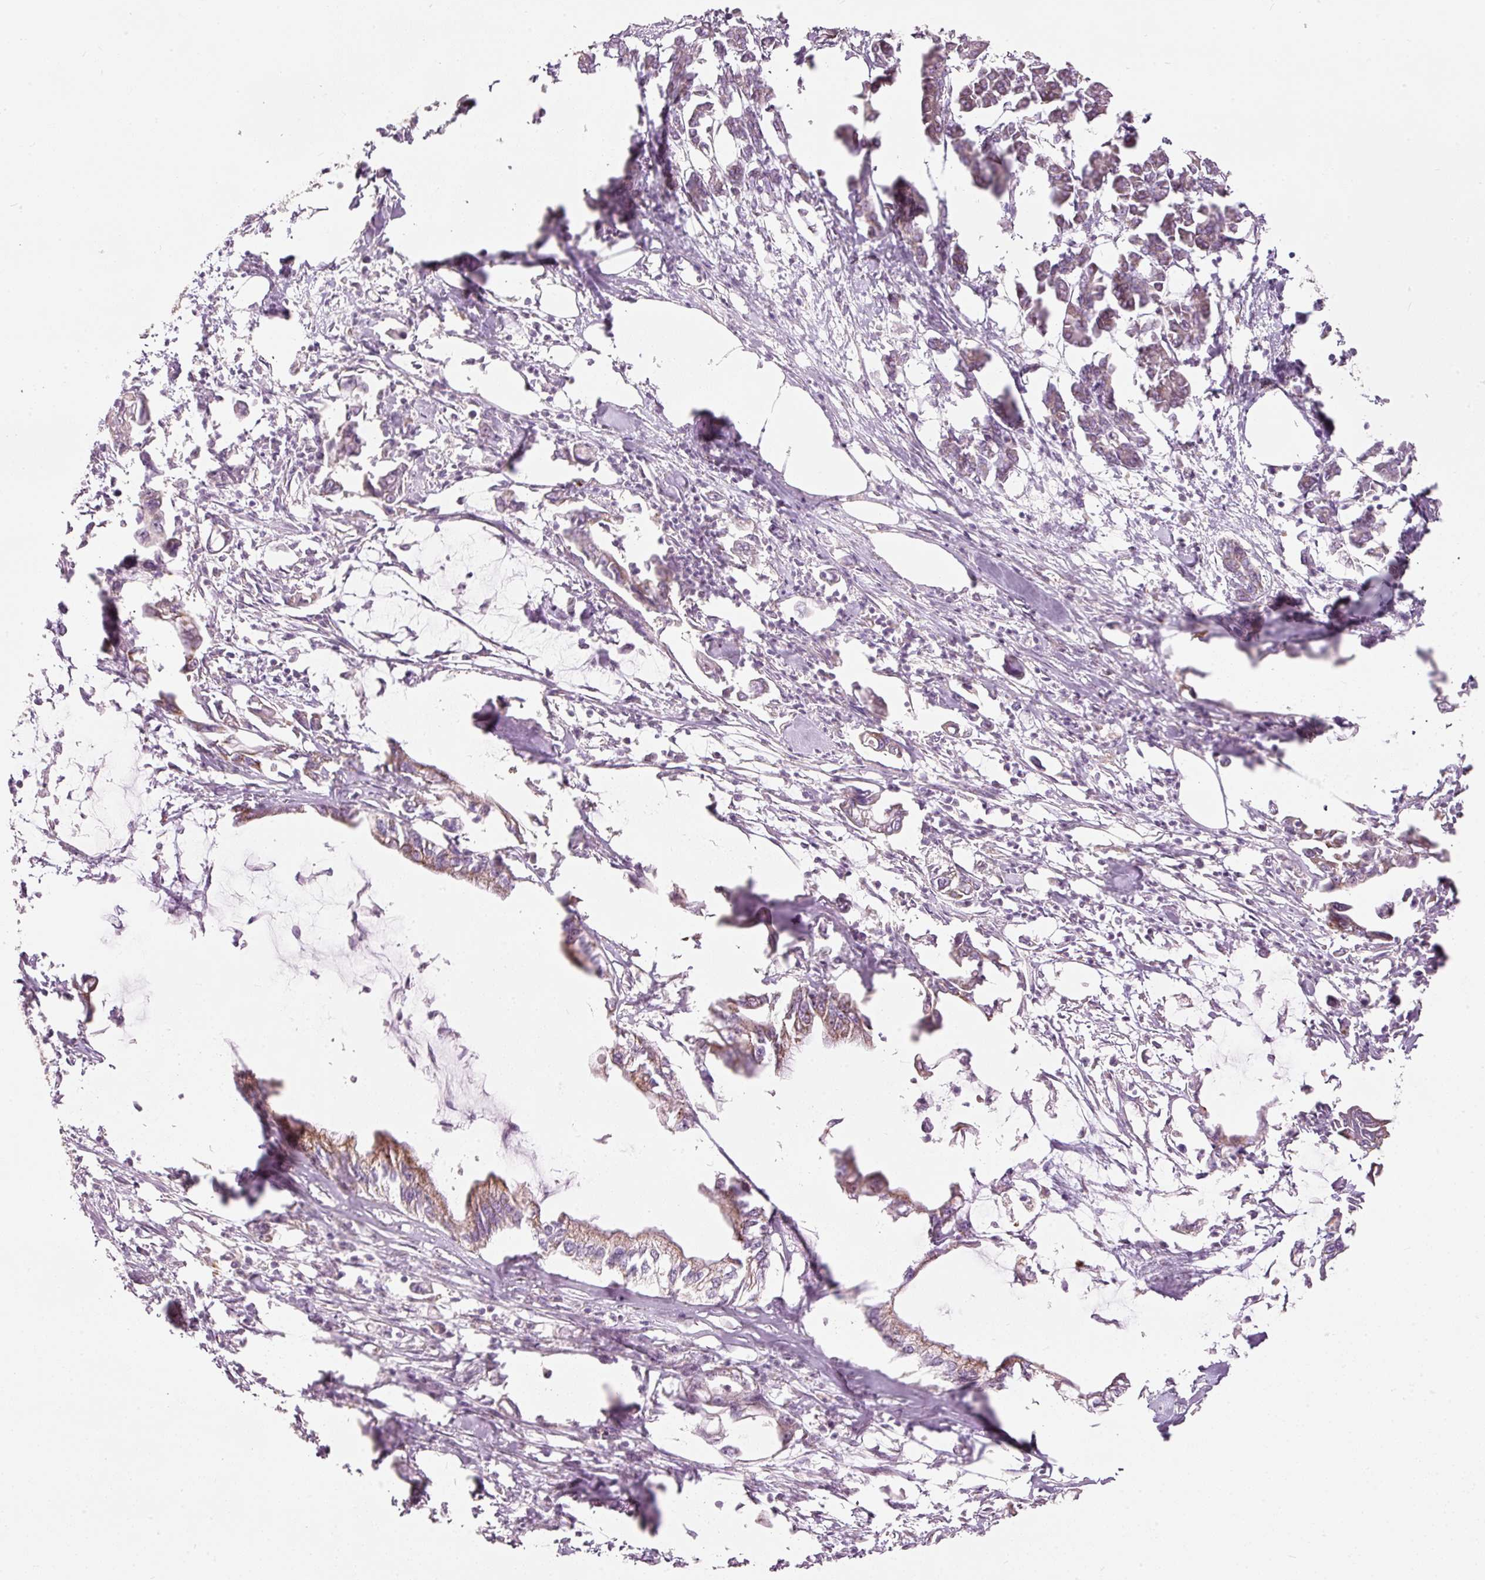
{"staining": {"intensity": "weak", "quantity": "<25%", "location": "cytoplasmic/membranous"}, "tissue": "pancreatic cancer", "cell_type": "Tumor cells", "image_type": "cancer", "snomed": [{"axis": "morphology", "description": "Adenocarcinoma, NOS"}, {"axis": "topography", "description": "Pancreas"}], "caption": "Immunohistochemistry (IHC) histopathology image of neoplastic tissue: human pancreatic cancer (adenocarcinoma) stained with DAB (3,3'-diaminobenzidine) exhibits no significant protein expression in tumor cells.", "gene": "KLHL21", "patient": {"sex": "male", "age": 61}}